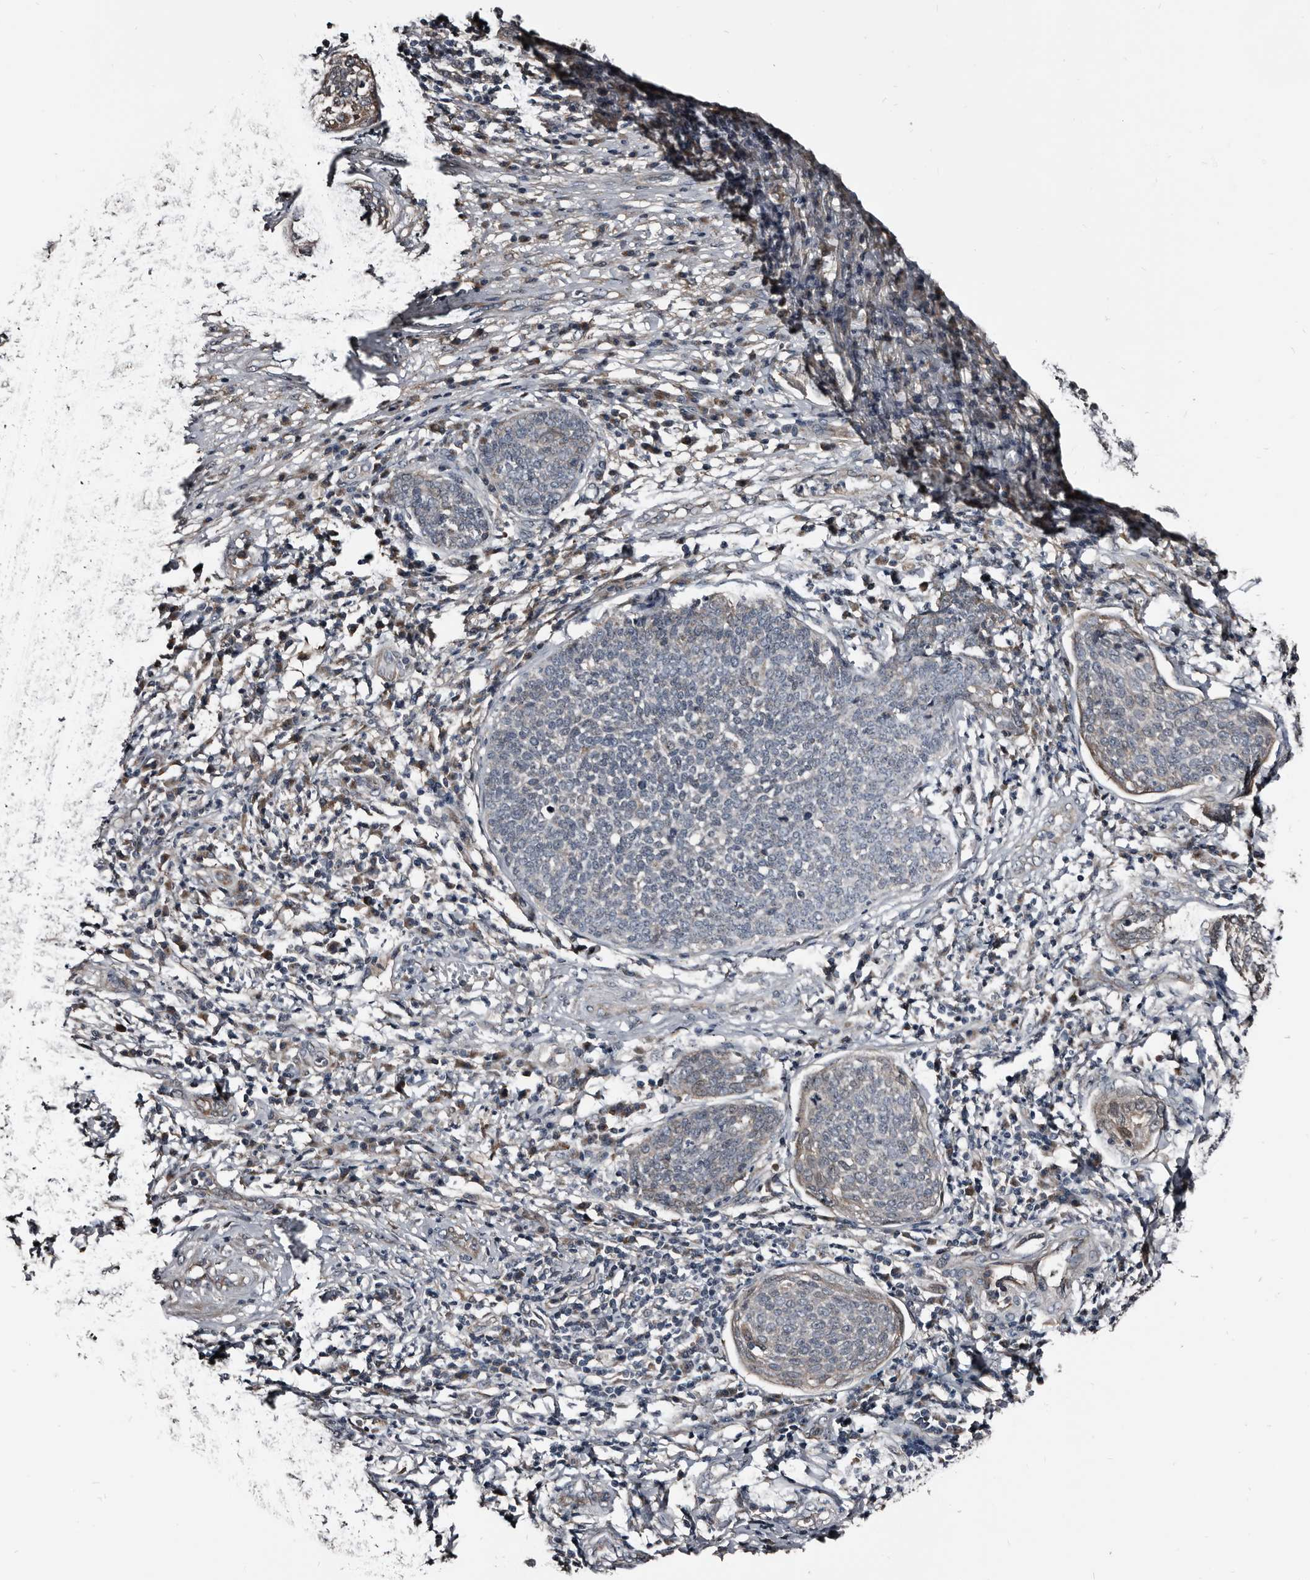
{"staining": {"intensity": "negative", "quantity": "none", "location": "none"}, "tissue": "cervical cancer", "cell_type": "Tumor cells", "image_type": "cancer", "snomed": [{"axis": "morphology", "description": "Squamous cell carcinoma, NOS"}, {"axis": "topography", "description": "Cervix"}], "caption": "A histopathology image of cervical squamous cell carcinoma stained for a protein demonstrates no brown staining in tumor cells.", "gene": "DHPS", "patient": {"sex": "female", "age": 34}}